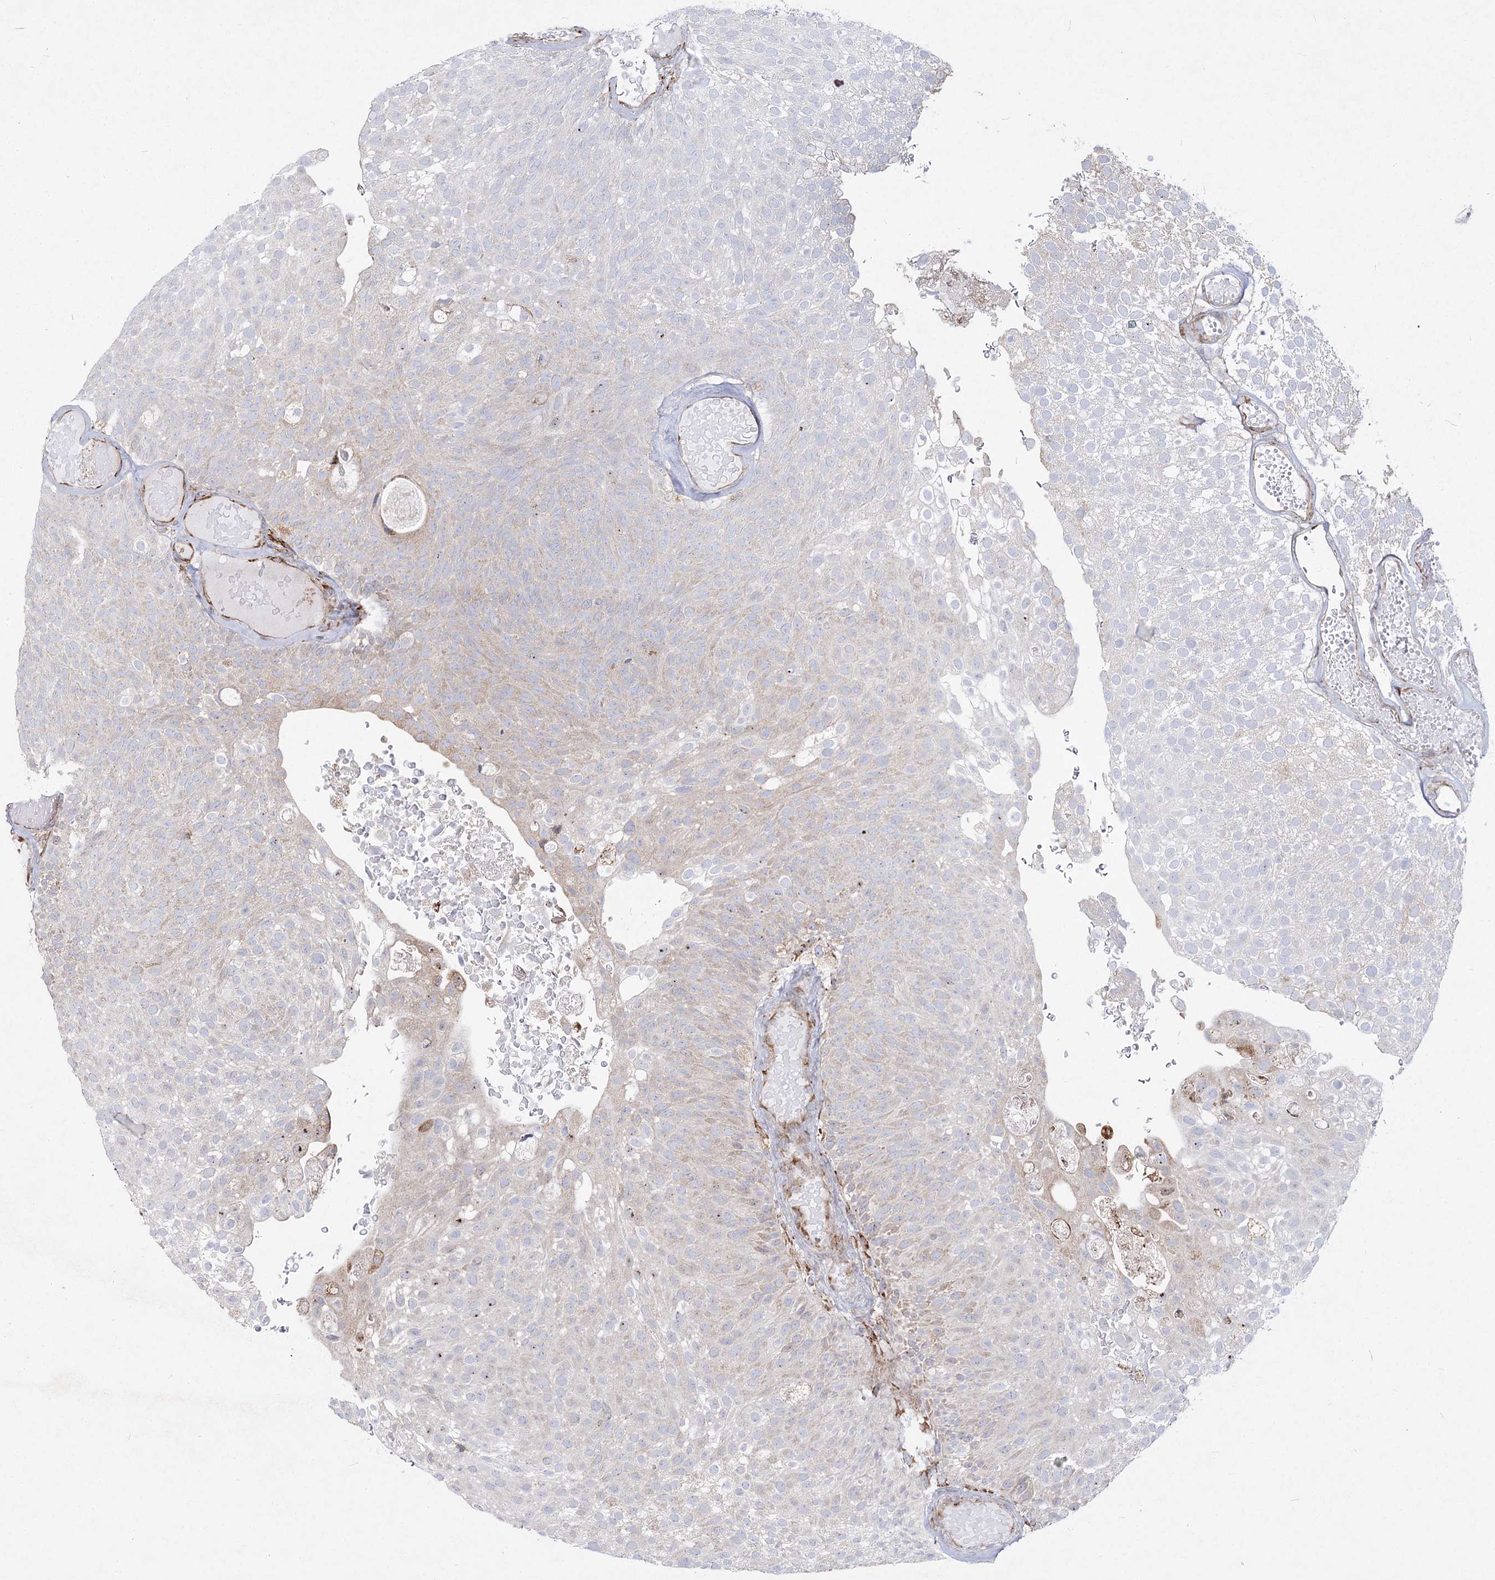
{"staining": {"intensity": "negative", "quantity": "none", "location": "none"}, "tissue": "urothelial cancer", "cell_type": "Tumor cells", "image_type": "cancer", "snomed": [{"axis": "morphology", "description": "Urothelial carcinoma, Low grade"}, {"axis": "topography", "description": "Urinary bladder"}], "caption": "The immunohistochemistry photomicrograph has no significant positivity in tumor cells of urothelial carcinoma (low-grade) tissue.", "gene": "NHLRC2", "patient": {"sex": "male", "age": 78}}